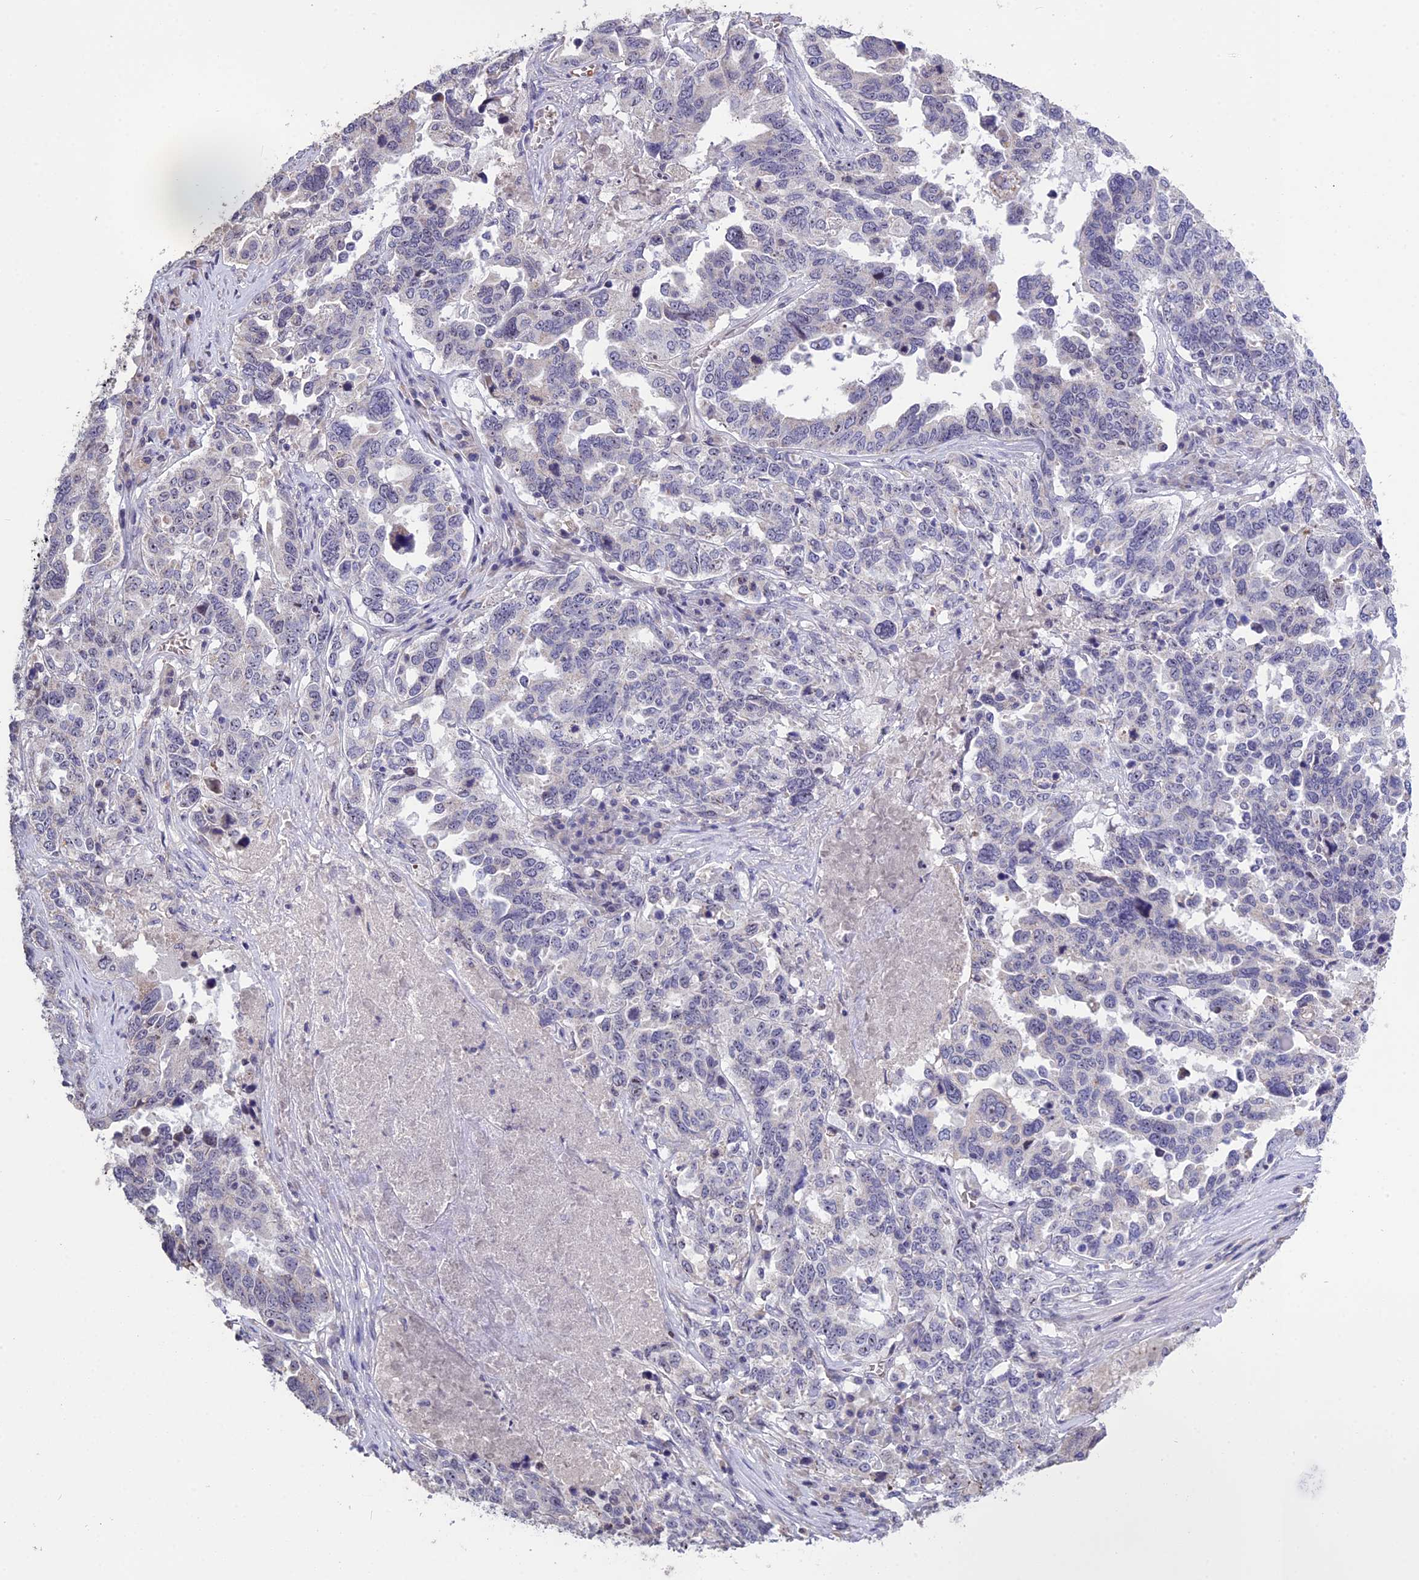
{"staining": {"intensity": "negative", "quantity": "none", "location": "none"}, "tissue": "ovarian cancer", "cell_type": "Tumor cells", "image_type": "cancer", "snomed": [{"axis": "morphology", "description": "Carcinoma, endometroid"}, {"axis": "topography", "description": "Ovary"}], "caption": "IHC of endometroid carcinoma (ovarian) shows no positivity in tumor cells.", "gene": "KNOP1", "patient": {"sex": "female", "age": 62}}